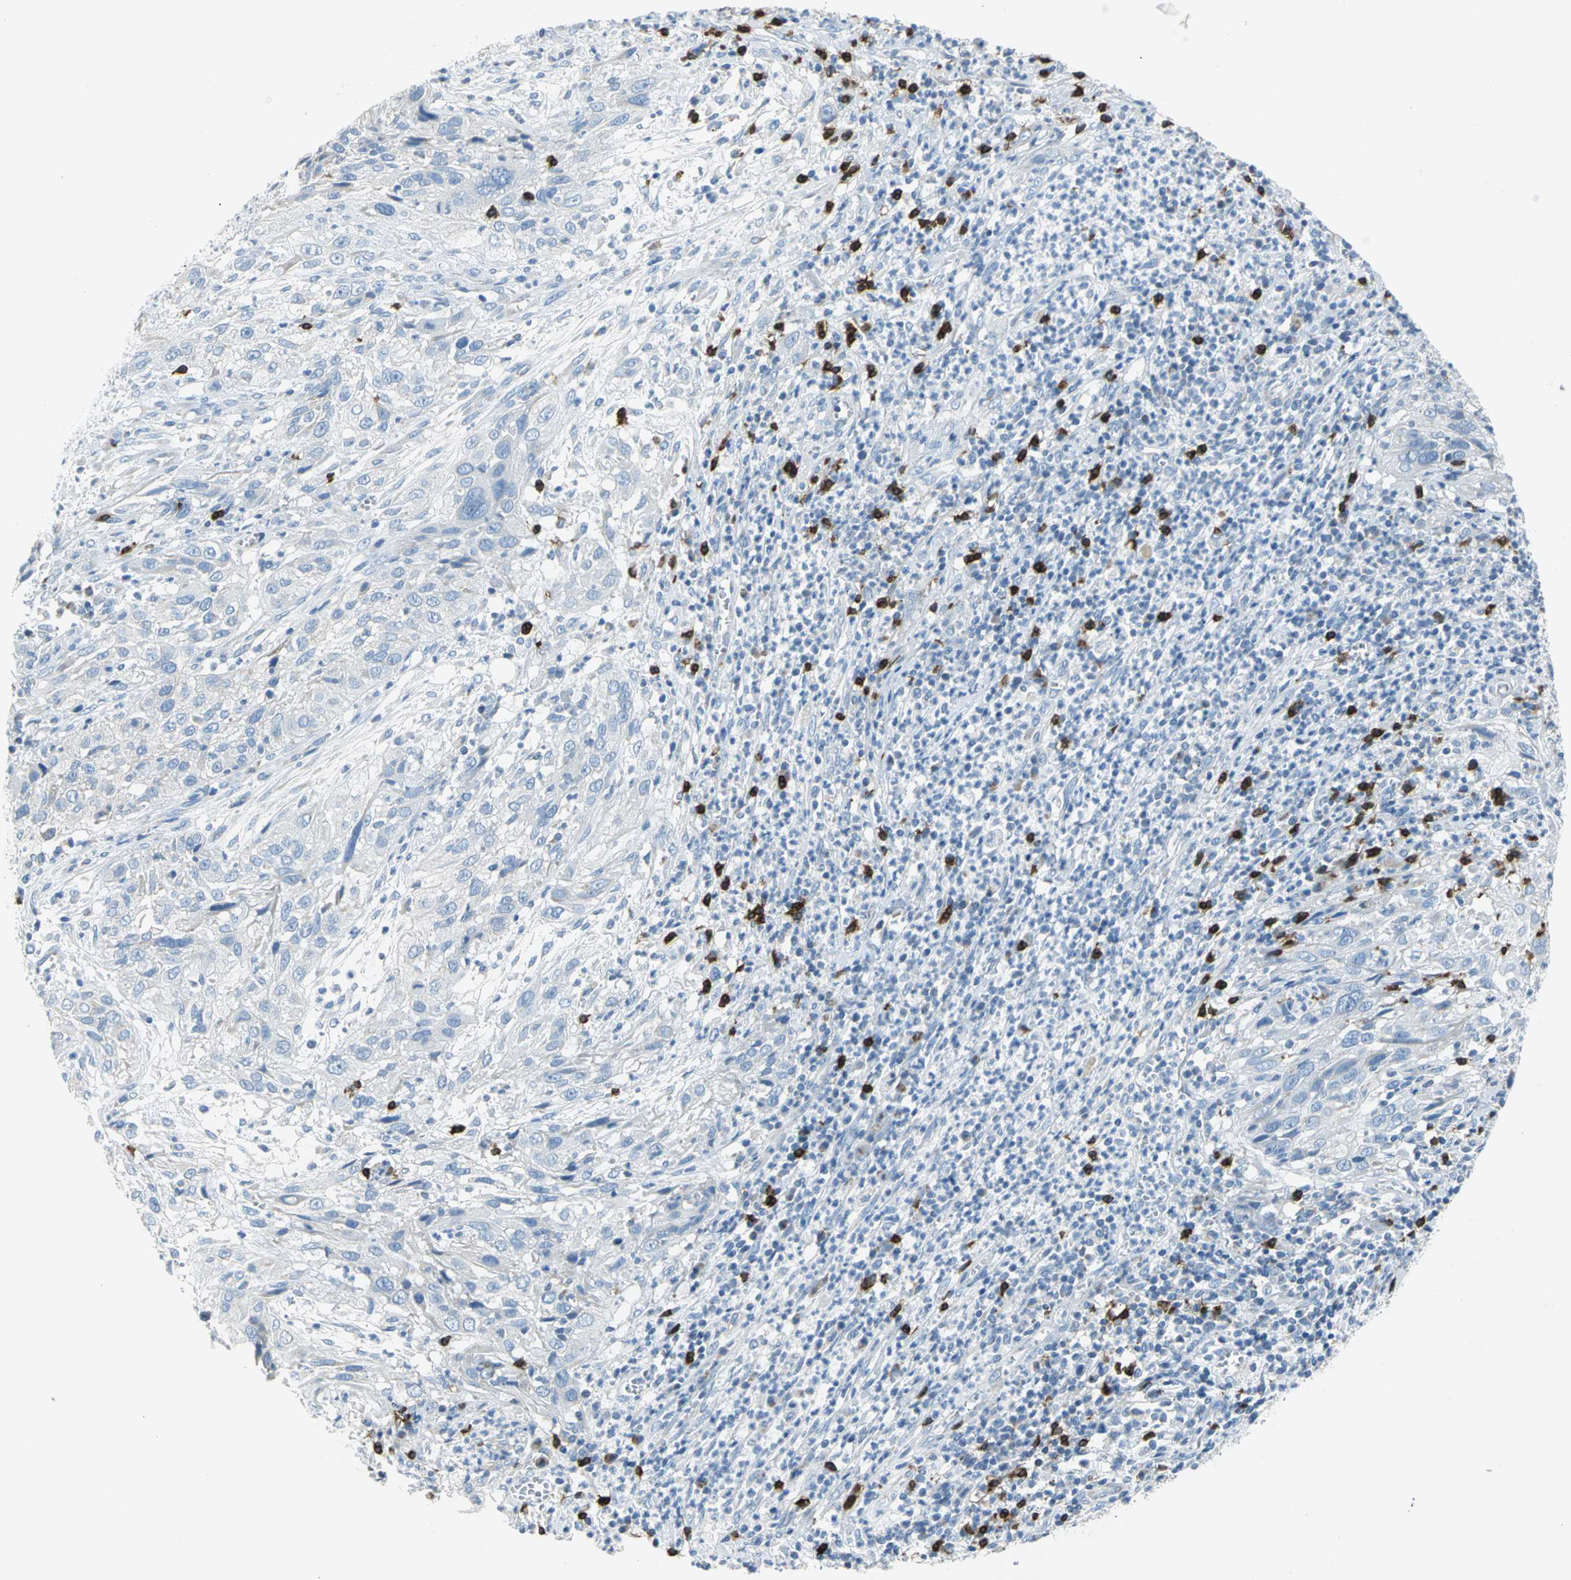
{"staining": {"intensity": "negative", "quantity": "none", "location": "none"}, "tissue": "cervical cancer", "cell_type": "Tumor cells", "image_type": "cancer", "snomed": [{"axis": "morphology", "description": "Squamous cell carcinoma, NOS"}, {"axis": "topography", "description": "Cervix"}], "caption": "Immunohistochemistry (IHC) of human cervical cancer (squamous cell carcinoma) displays no expression in tumor cells.", "gene": "ALOX15", "patient": {"sex": "female", "age": 32}}